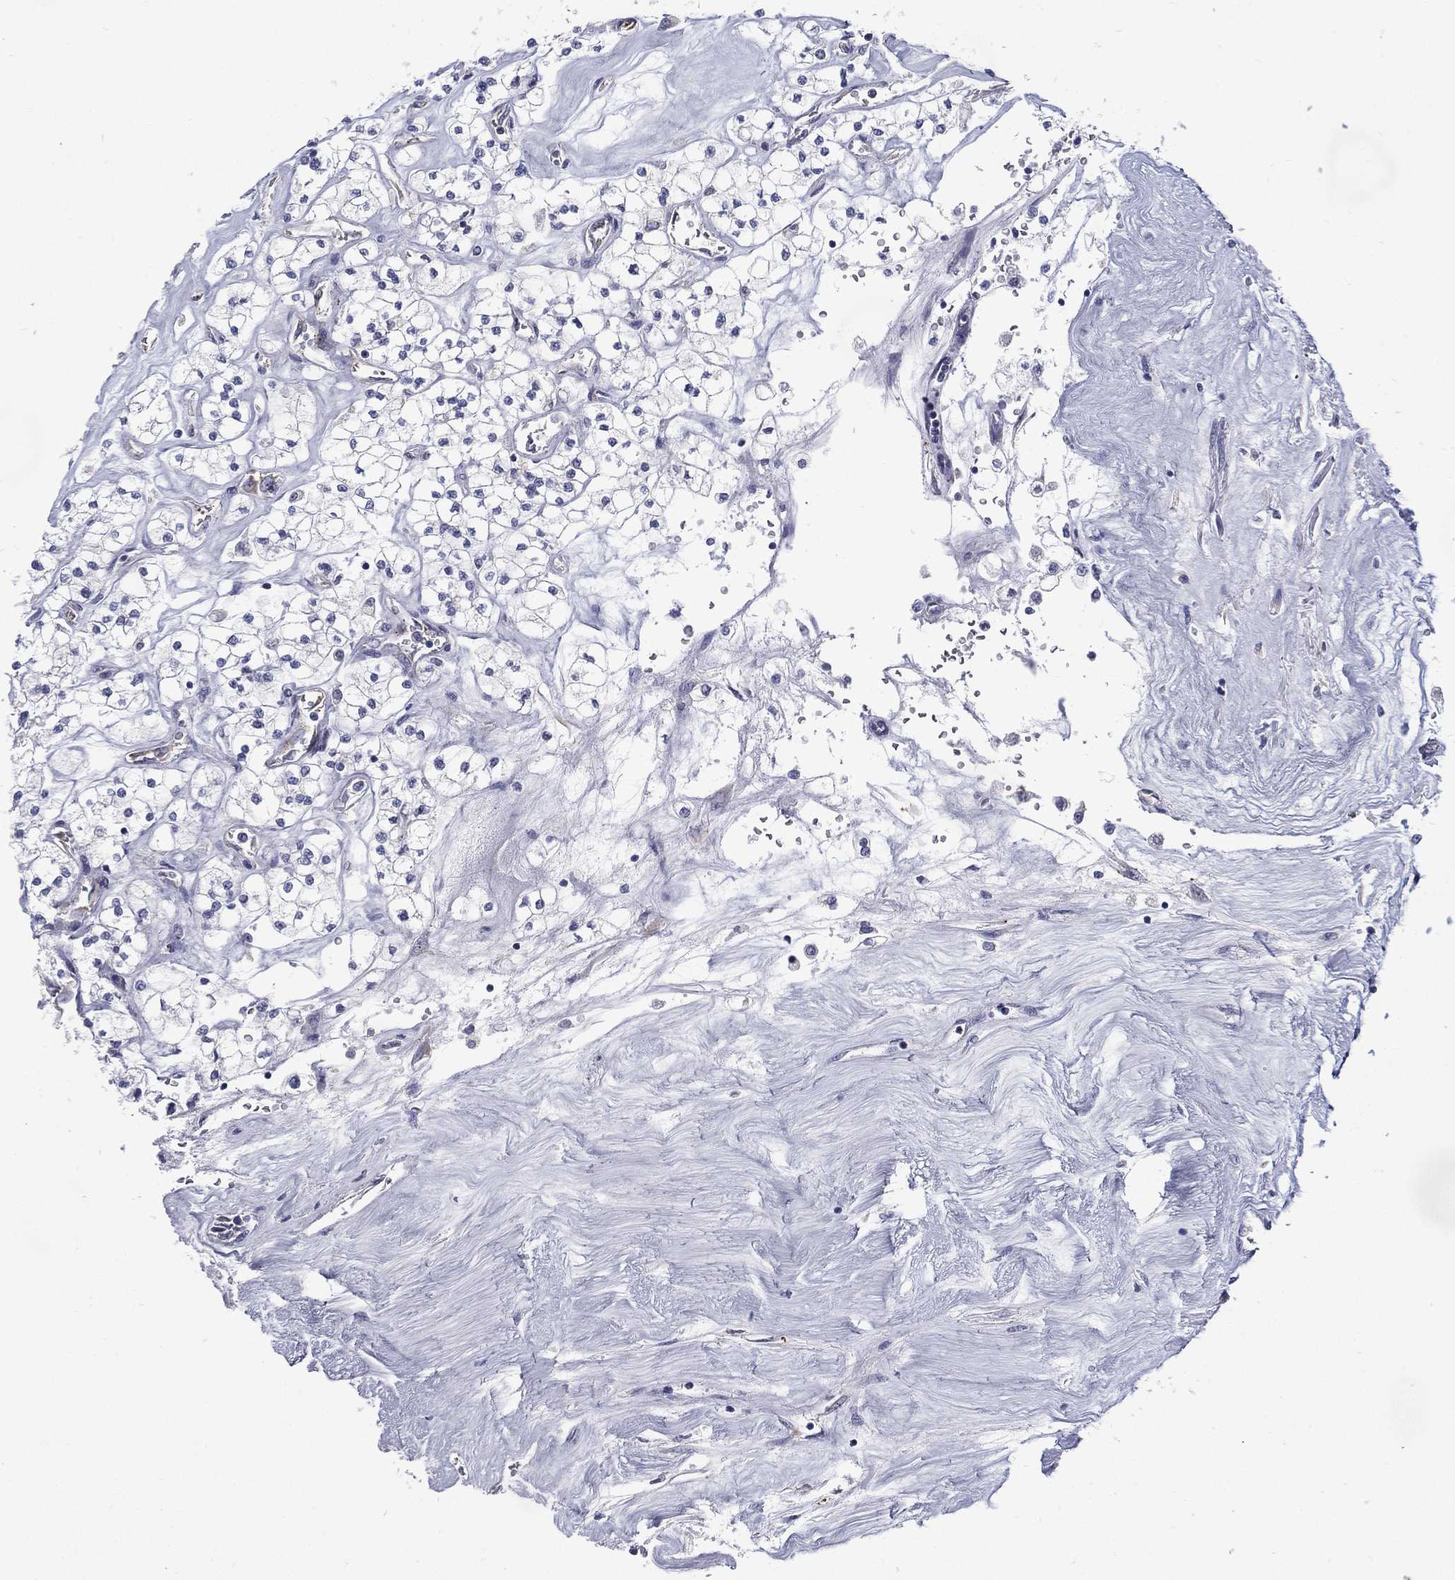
{"staining": {"intensity": "negative", "quantity": "none", "location": "none"}, "tissue": "renal cancer", "cell_type": "Tumor cells", "image_type": "cancer", "snomed": [{"axis": "morphology", "description": "Adenocarcinoma, NOS"}, {"axis": "topography", "description": "Kidney"}], "caption": "This is an IHC histopathology image of human renal adenocarcinoma. There is no positivity in tumor cells.", "gene": "C19orf18", "patient": {"sex": "male", "age": 80}}